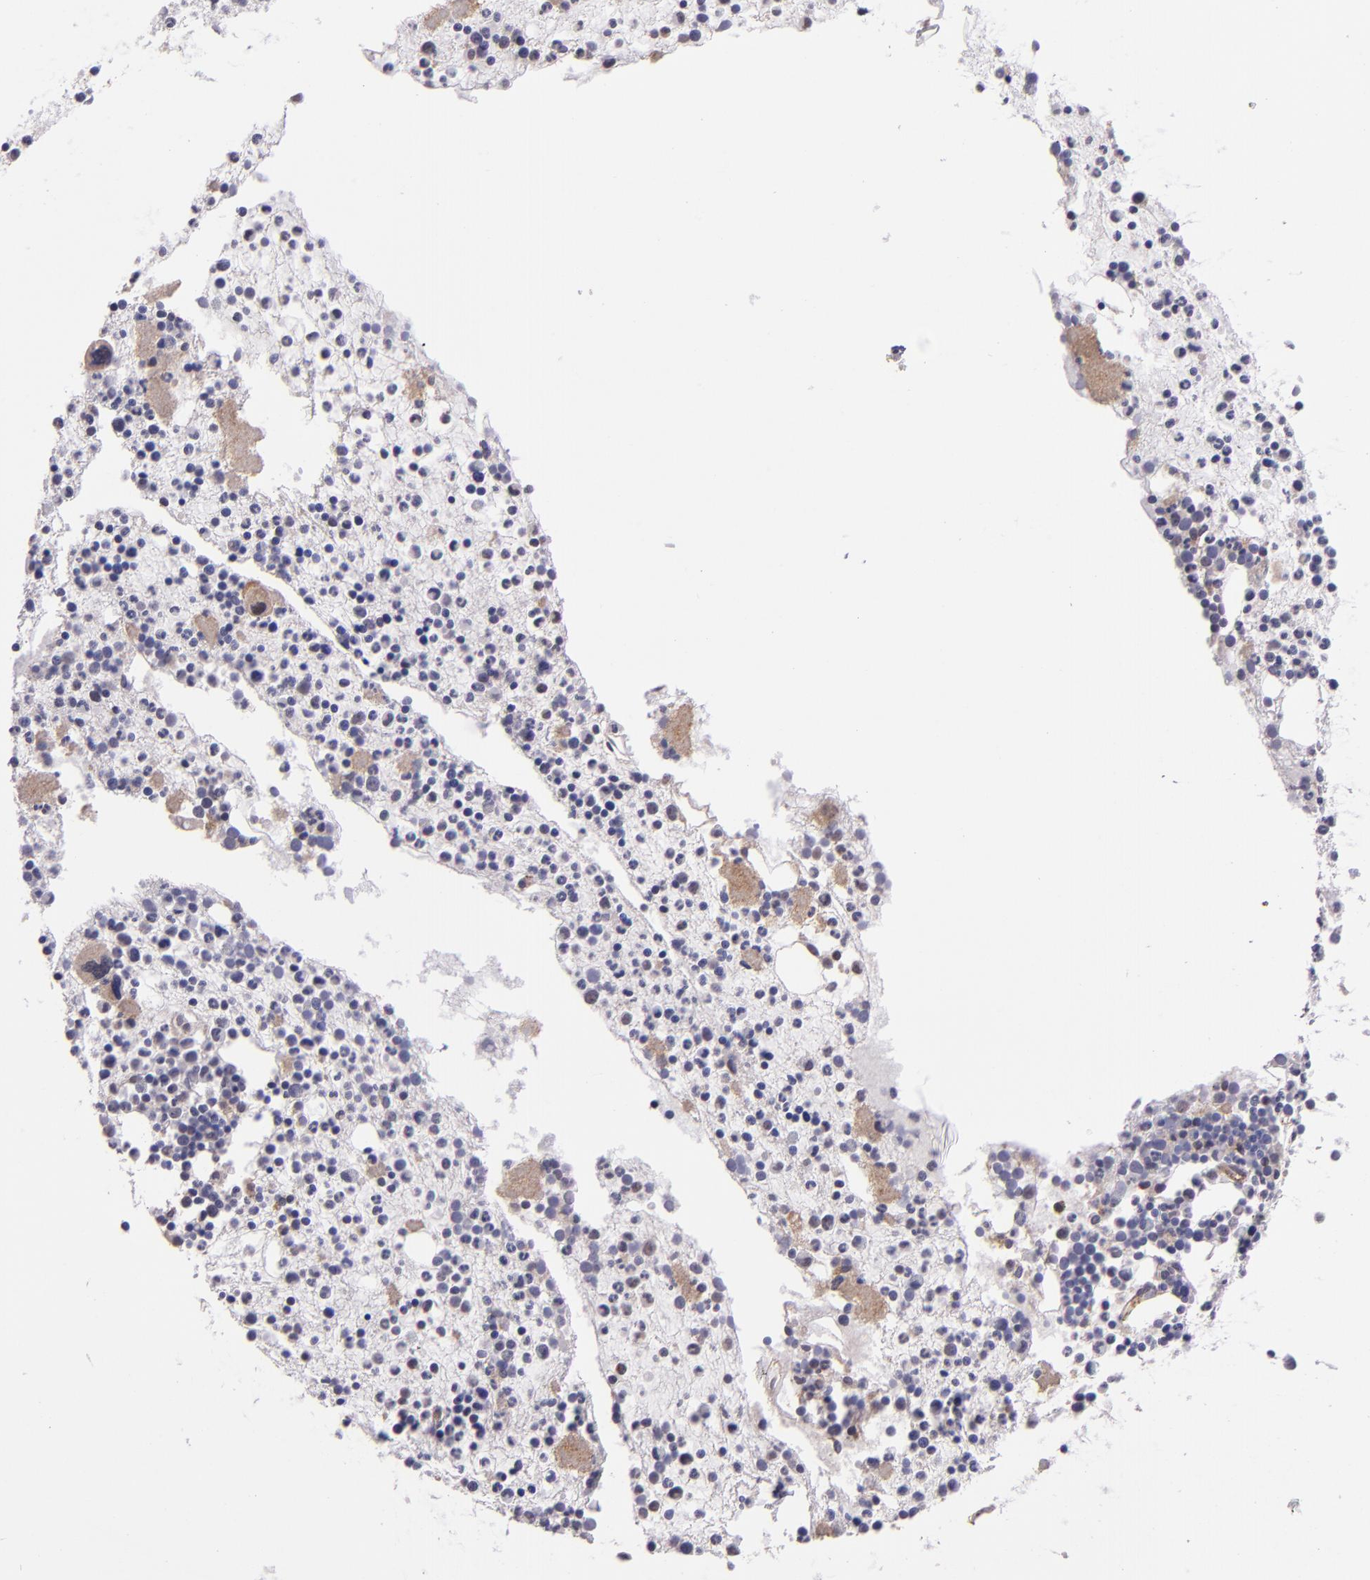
{"staining": {"intensity": "weak", "quantity": "<25%", "location": "cytoplasmic/membranous"}, "tissue": "bone marrow", "cell_type": "Hematopoietic cells", "image_type": "normal", "snomed": [{"axis": "morphology", "description": "Normal tissue, NOS"}, {"axis": "topography", "description": "Bone marrow"}], "caption": "This is an IHC histopathology image of unremarkable bone marrow. There is no staining in hematopoietic cells.", "gene": "TAF7L", "patient": {"sex": "male", "age": 15}}